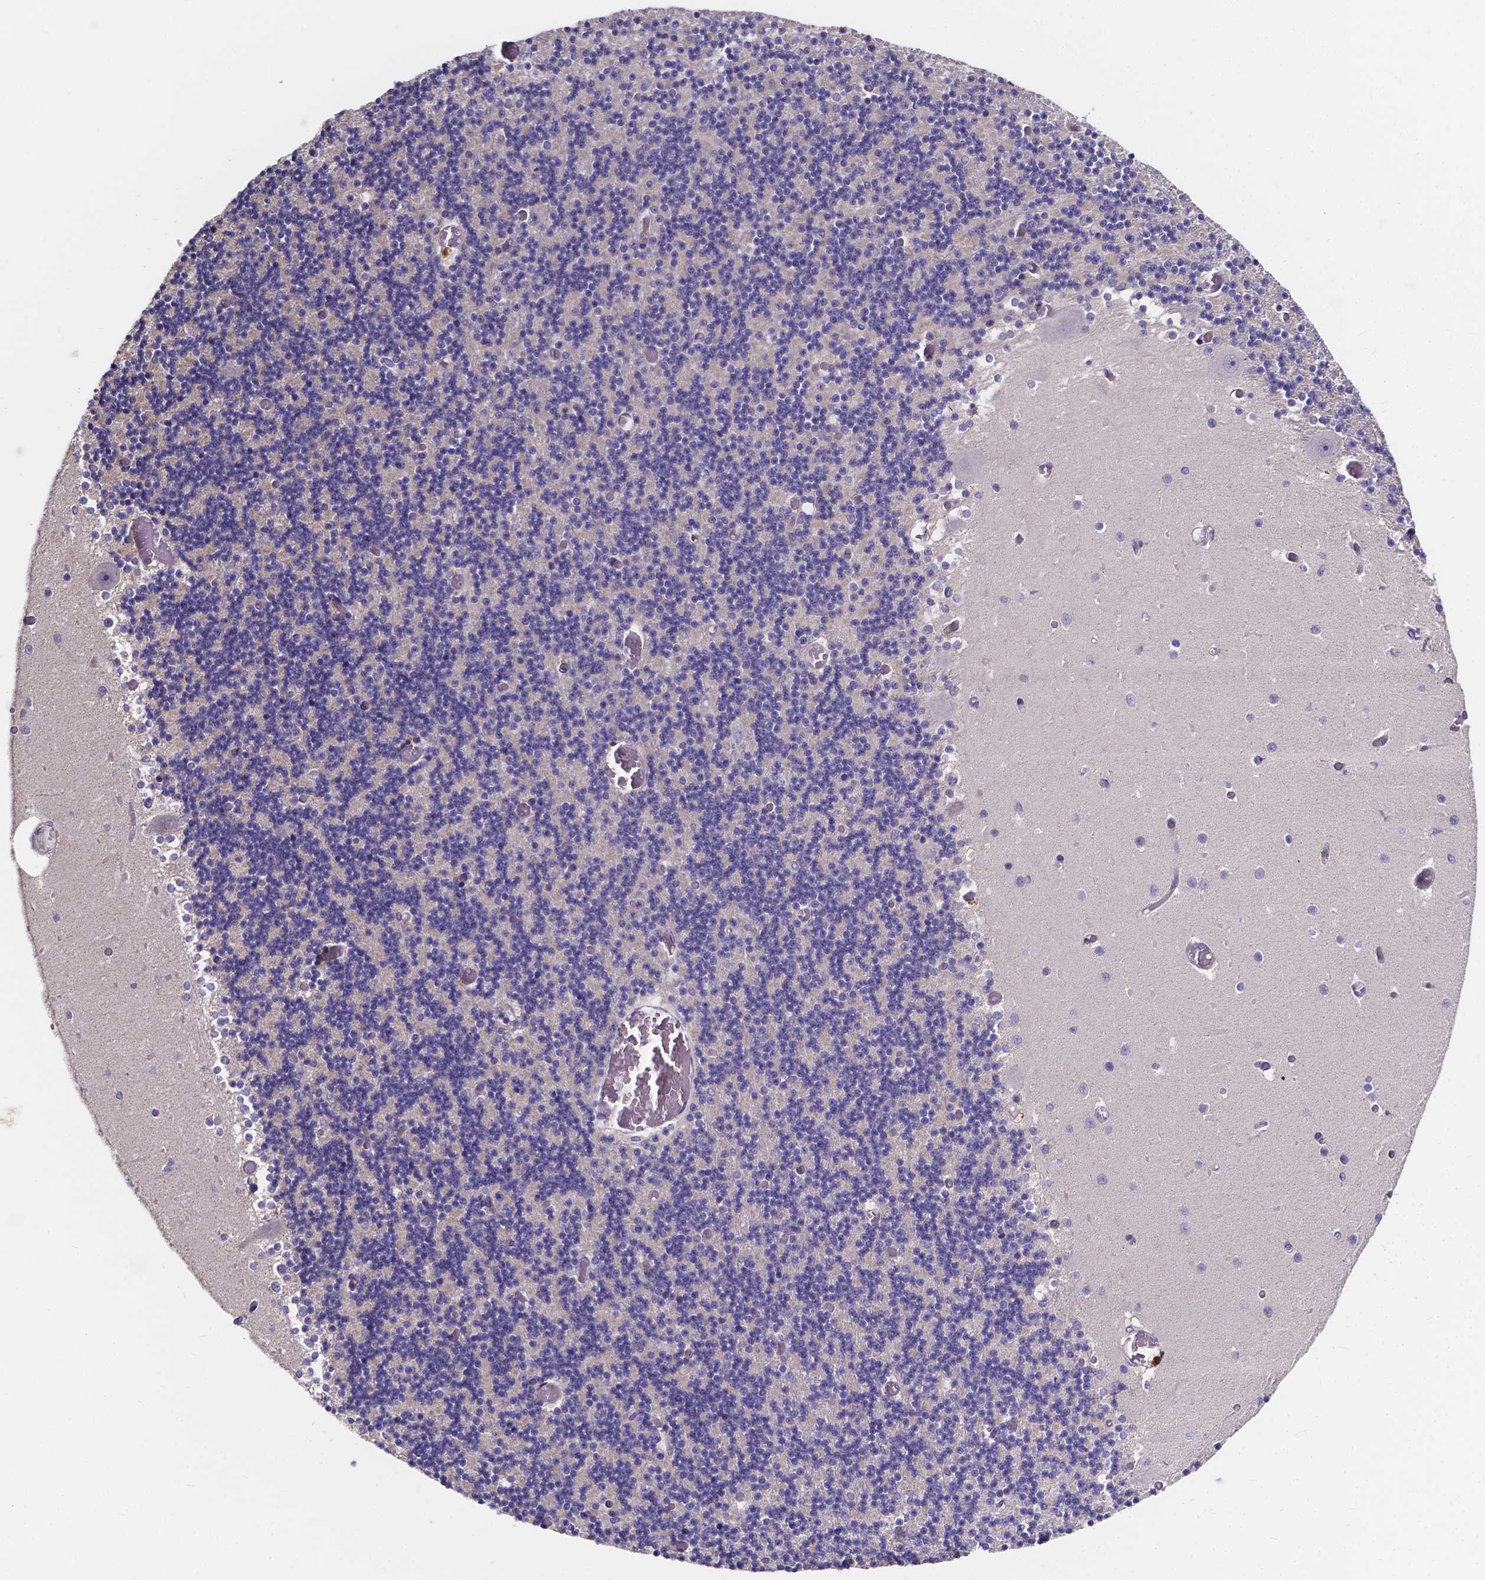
{"staining": {"intensity": "negative", "quantity": "none", "location": "none"}, "tissue": "cerebellum", "cell_type": "Cells in granular layer", "image_type": "normal", "snomed": [{"axis": "morphology", "description": "Normal tissue, NOS"}, {"axis": "topography", "description": "Cerebellum"}], "caption": "Normal cerebellum was stained to show a protein in brown. There is no significant expression in cells in granular layer. (Stains: DAB IHC with hematoxylin counter stain, Microscopy: brightfield microscopy at high magnification).", "gene": "THEMIS", "patient": {"sex": "female", "age": 28}}